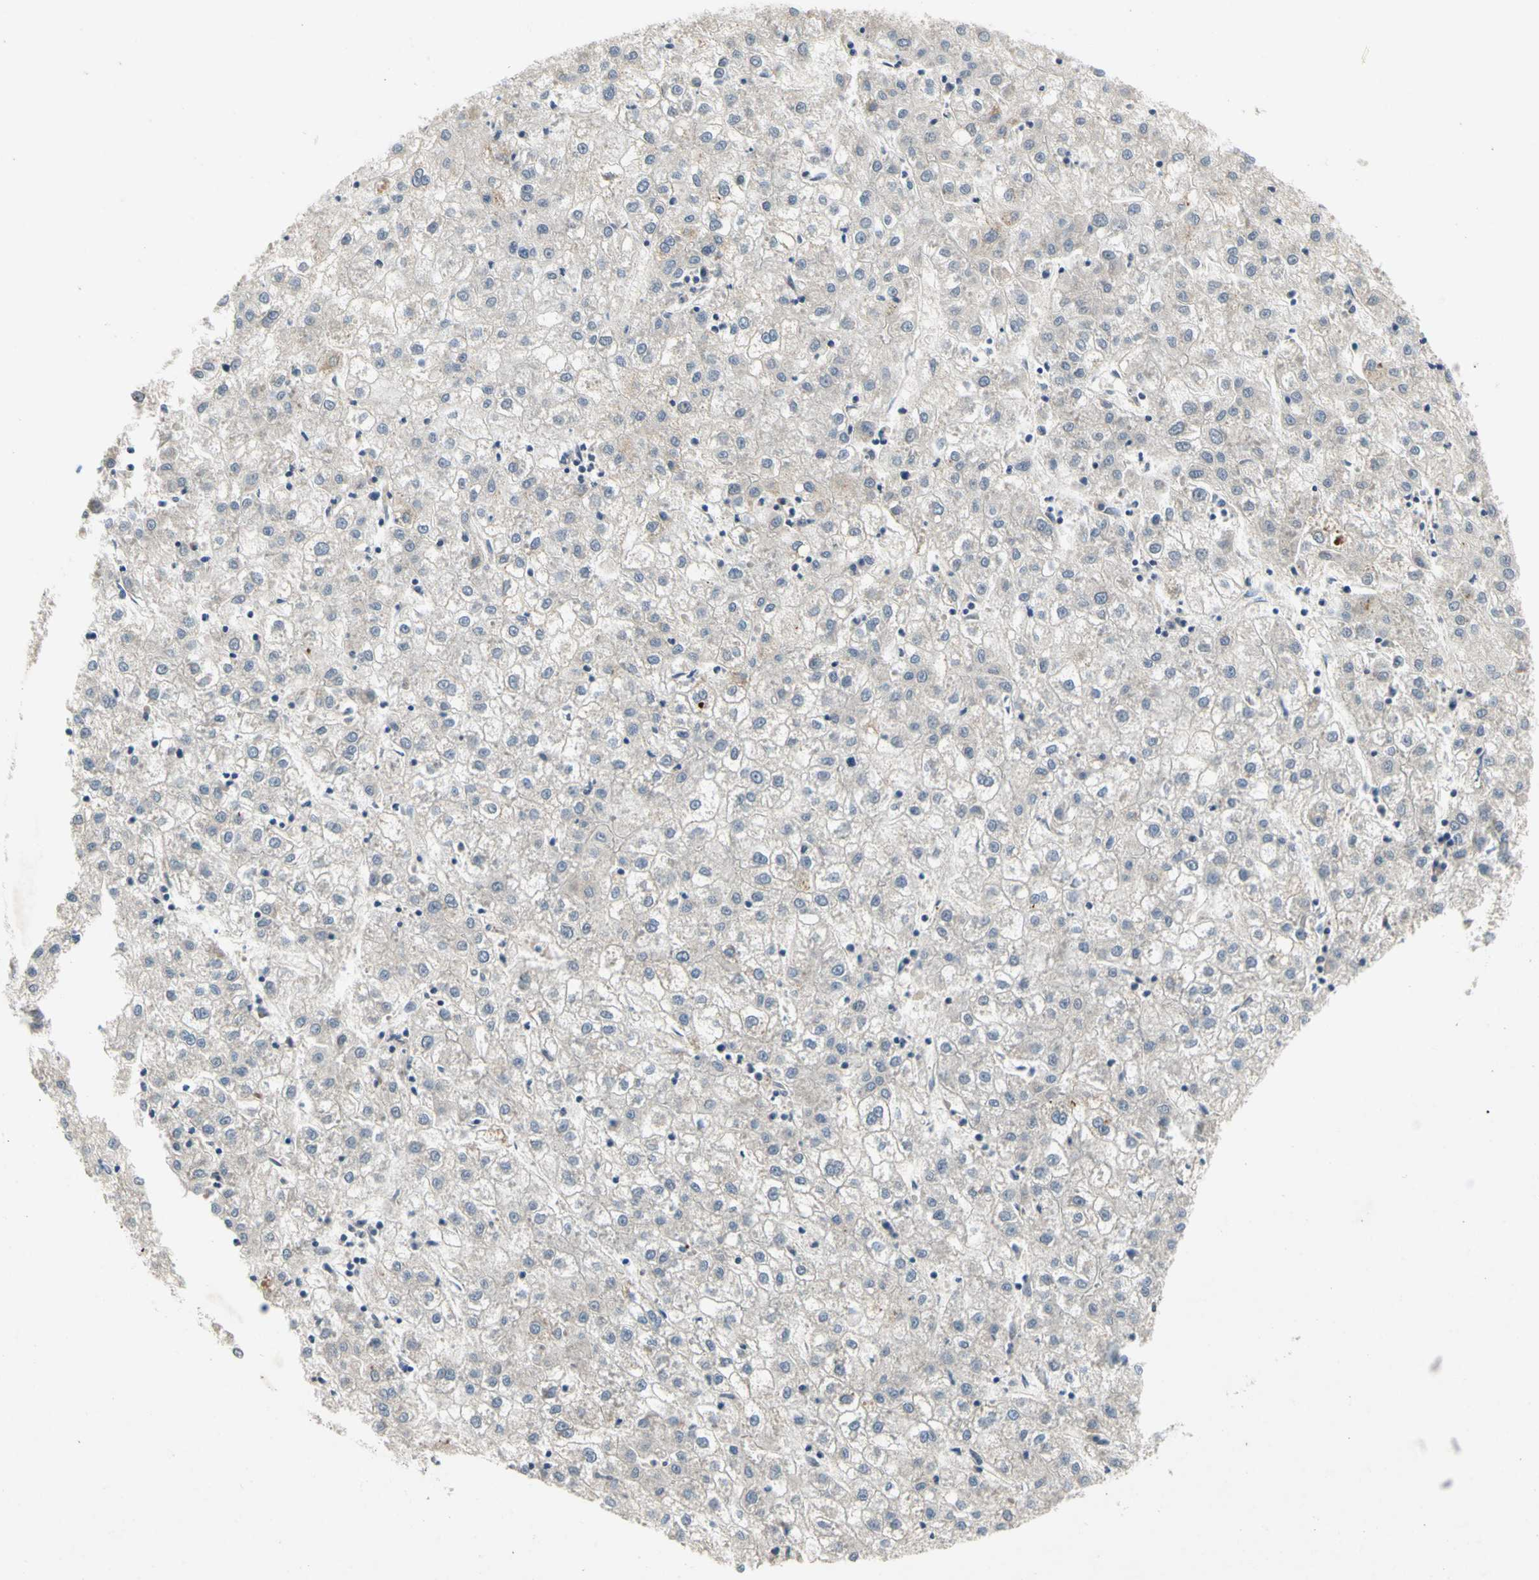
{"staining": {"intensity": "negative", "quantity": "none", "location": "none"}, "tissue": "liver cancer", "cell_type": "Tumor cells", "image_type": "cancer", "snomed": [{"axis": "morphology", "description": "Carcinoma, Hepatocellular, NOS"}, {"axis": "topography", "description": "Liver"}], "caption": "The immunohistochemistry micrograph has no significant positivity in tumor cells of liver hepatocellular carcinoma tissue. (Stains: DAB (3,3'-diaminobenzidine) immunohistochemistry (IHC) with hematoxylin counter stain, Microscopy: brightfield microscopy at high magnification).", "gene": "KLHDC8B", "patient": {"sex": "male", "age": 72}}